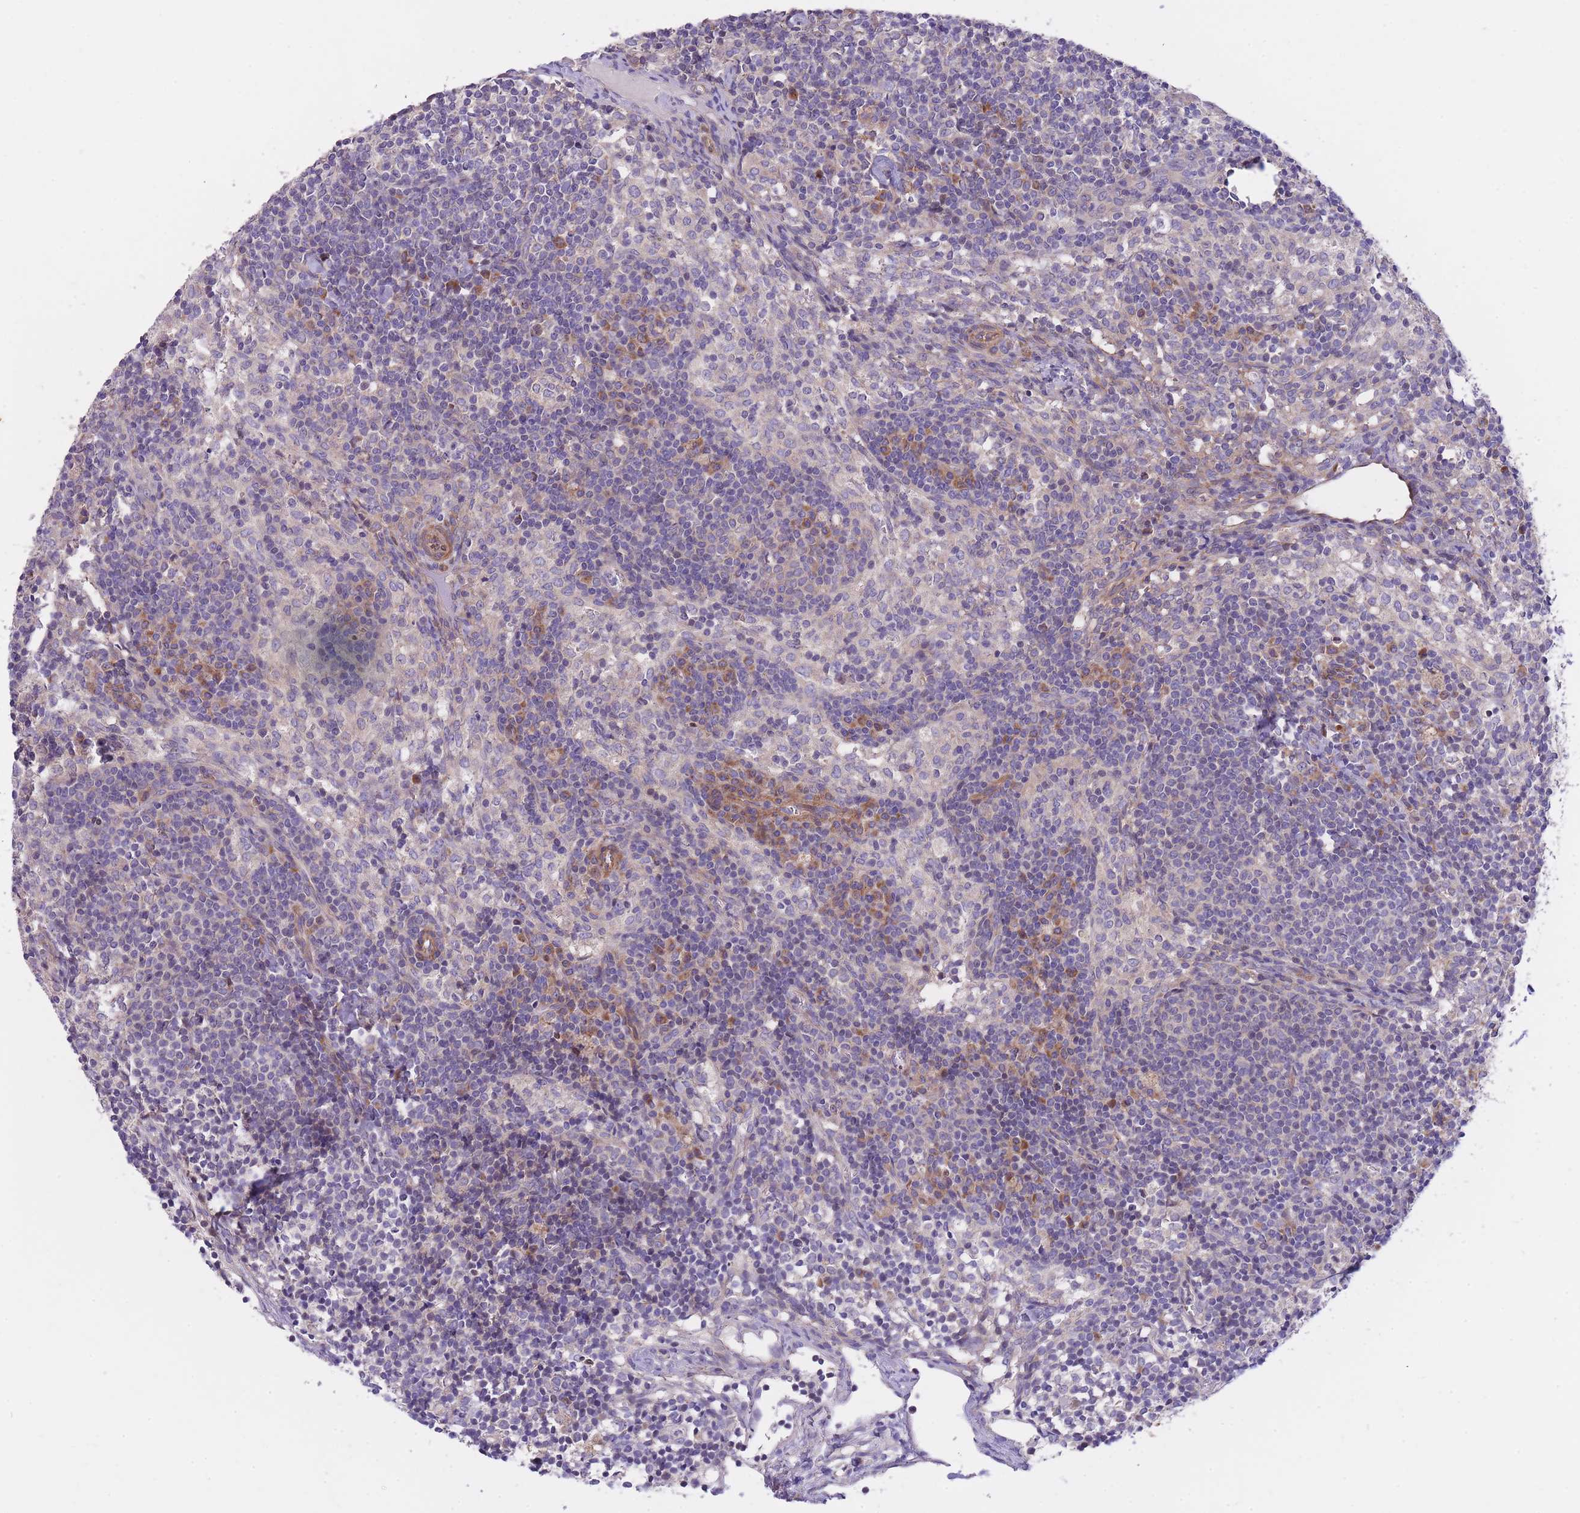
{"staining": {"intensity": "moderate", "quantity": "25%-75%", "location": "cytoplasmic/membranous"}, "tissue": "lymph node", "cell_type": "Germinal center cells", "image_type": "normal", "snomed": [{"axis": "morphology", "description": "Normal tissue, NOS"}, {"axis": "topography", "description": "Lymph node"}], "caption": "Immunohistochemical staining of unremarkable lymph node exhibits moderate cytoplasmic/membranous protein positivity in about 25%-75% of germinal center cells. Immunohistochemistry stains the protein of interest in brown and the nuclei are stained blue.", "gene": "CHAC1", "patient": {"sex": "female", "age": 30}}